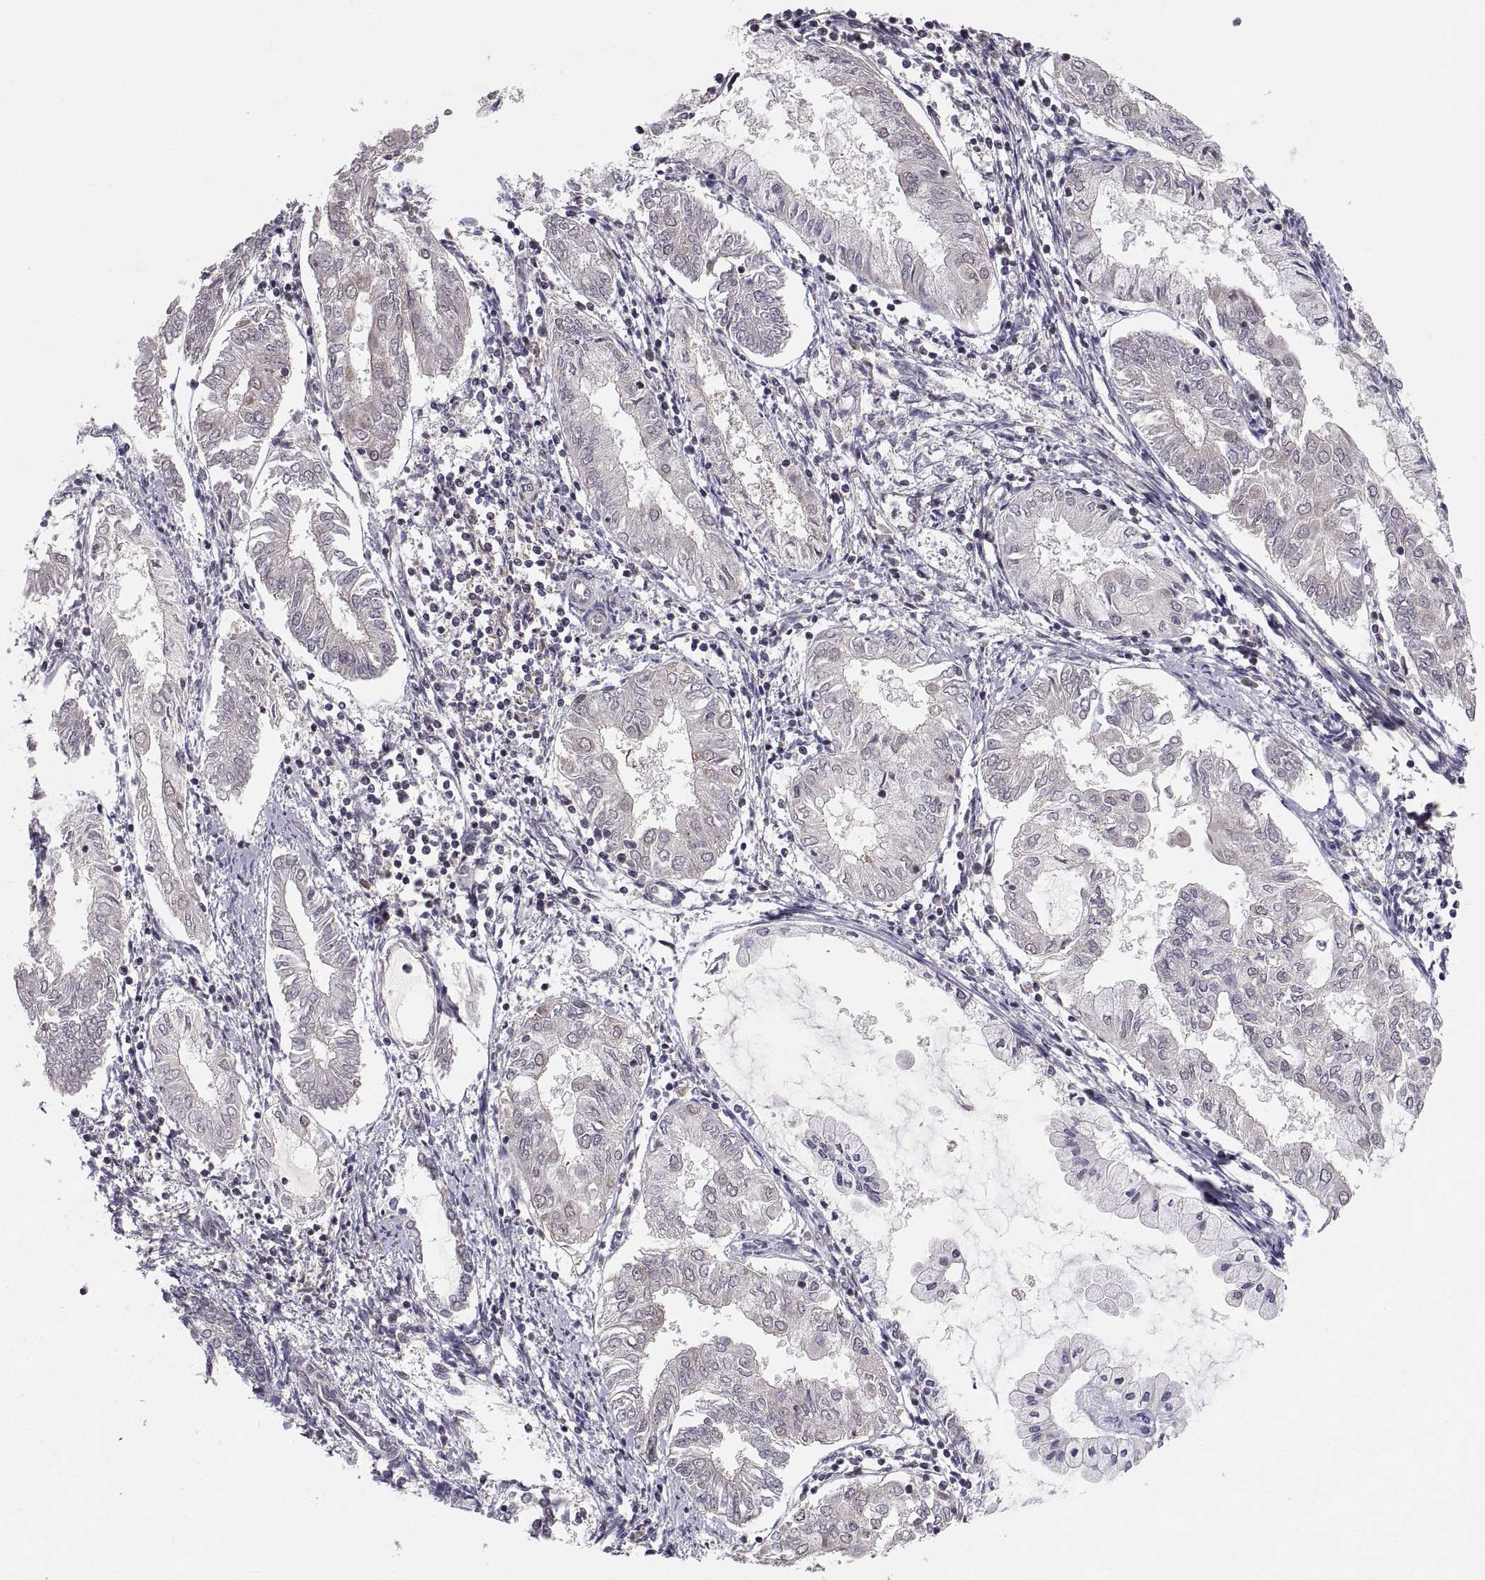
{"staining": {"intensity": "weak", "quantity": "<25%", "location": "cytoplasmic/membranous"}, "tissue": "endometrial cancer", "cell_type": "Tumor cells", "image_type": "cancer", "snomed": [{"axis": "morphology", "description": "Adenocarcinoma, NOS"}, {"axis": "topography", "description": "Endometrium"}], "caption": "Tumor cells are negative for protein expression in human endometrial cancer.", "gene": "ABL2", "patient": {"sex": "female", "age": 68}}